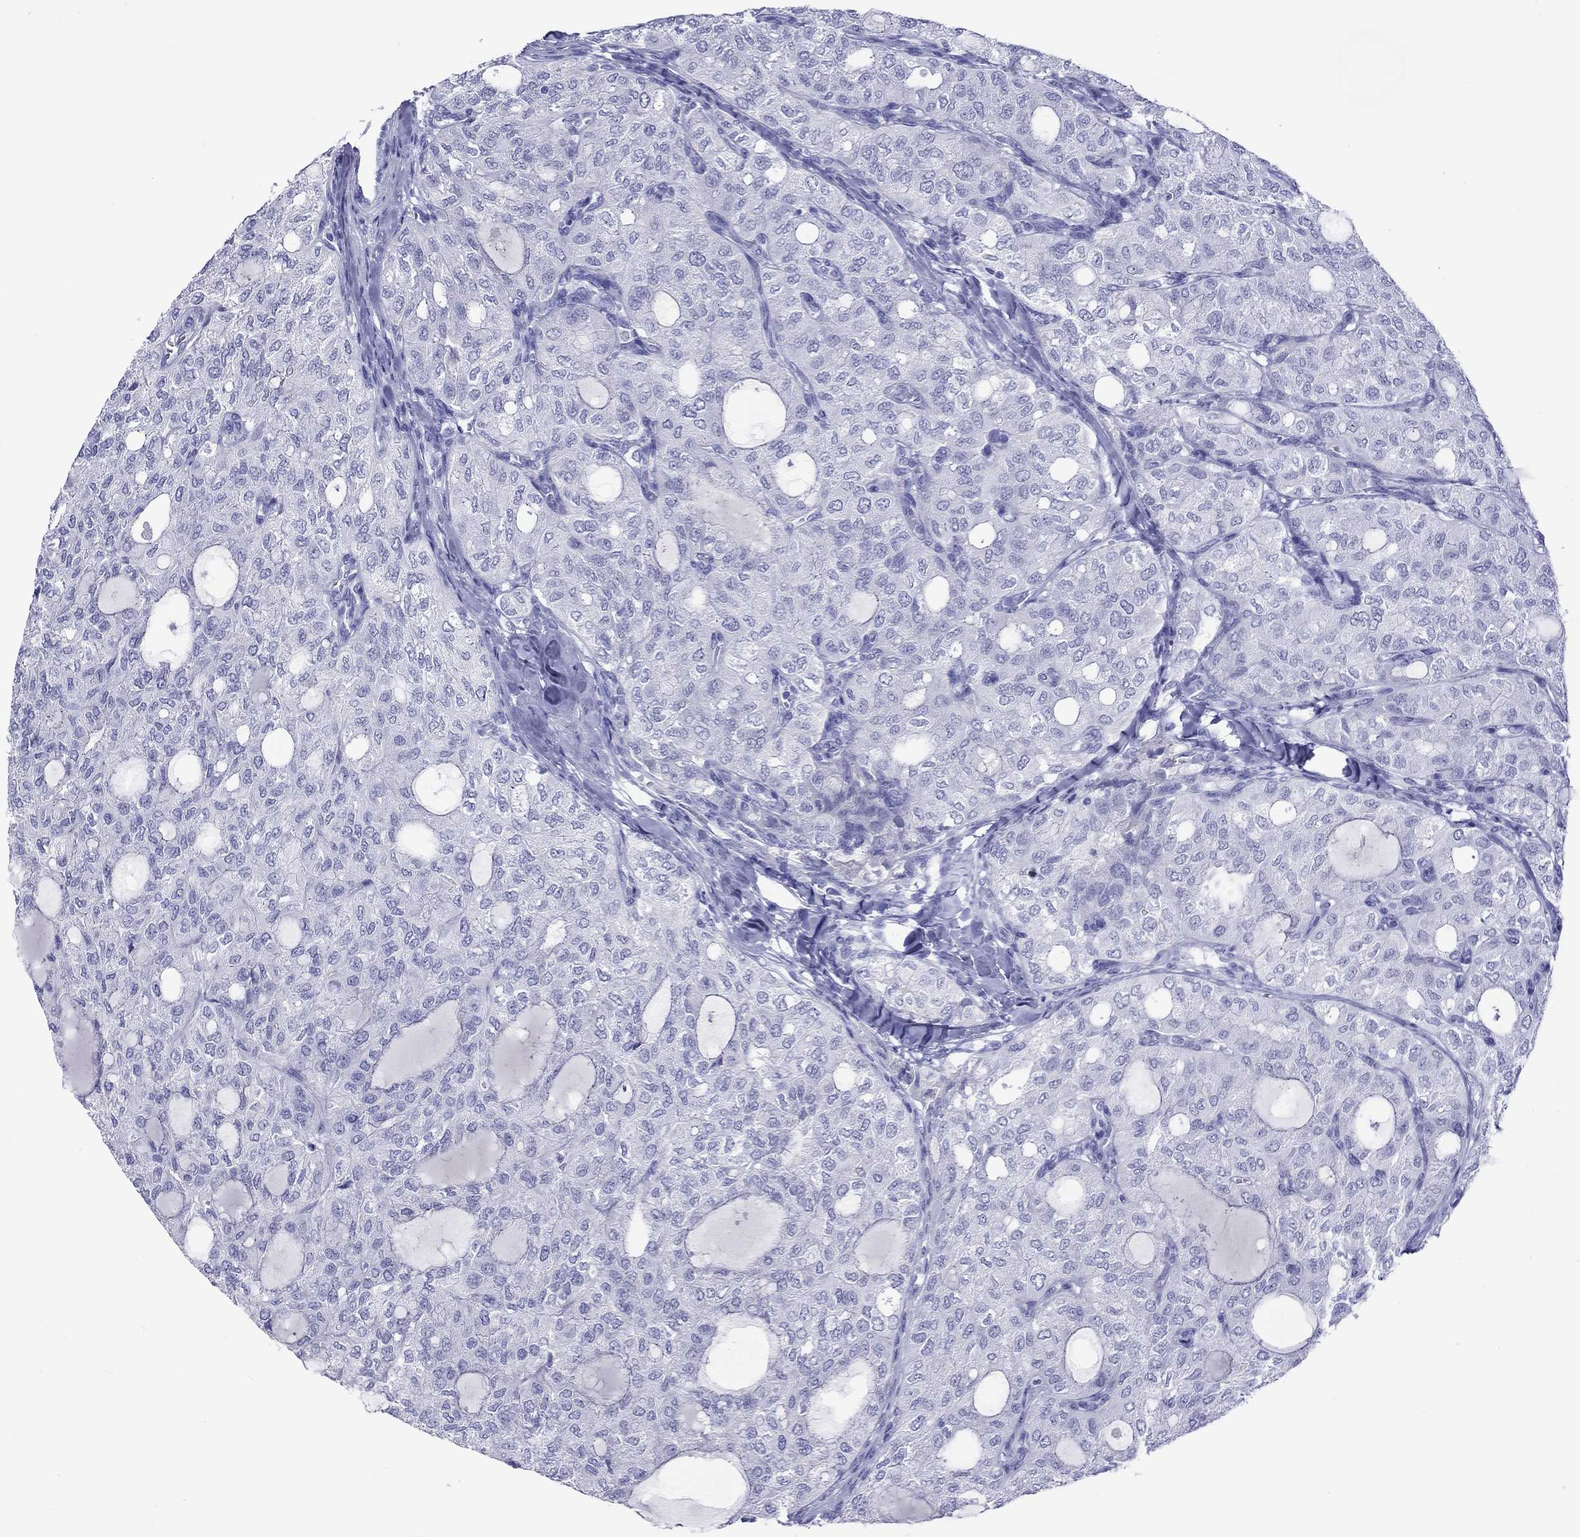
{"staining": {"intensity": "negative", "quantity": "none", "location": "none"}, "tissue": "thyroid cancer", "cell_type": "Tumor cells", "image_type": "cancer", "snomed": [{"axis": "morphology", "description": "Follicular adenoma carcinoma, NOS"}, {"axis": "topography", "description": "Thyroid gland"}], "caption": "Immunohistochemistry photomicrograph of neoplastic tissue: thyroid cancer (follicular adenoma carcinoma) stained with DAB shows no significant protein staining in tumor cells.", "gene": "SLC30A8", "patient": {"sex": "male", "age": 75}}